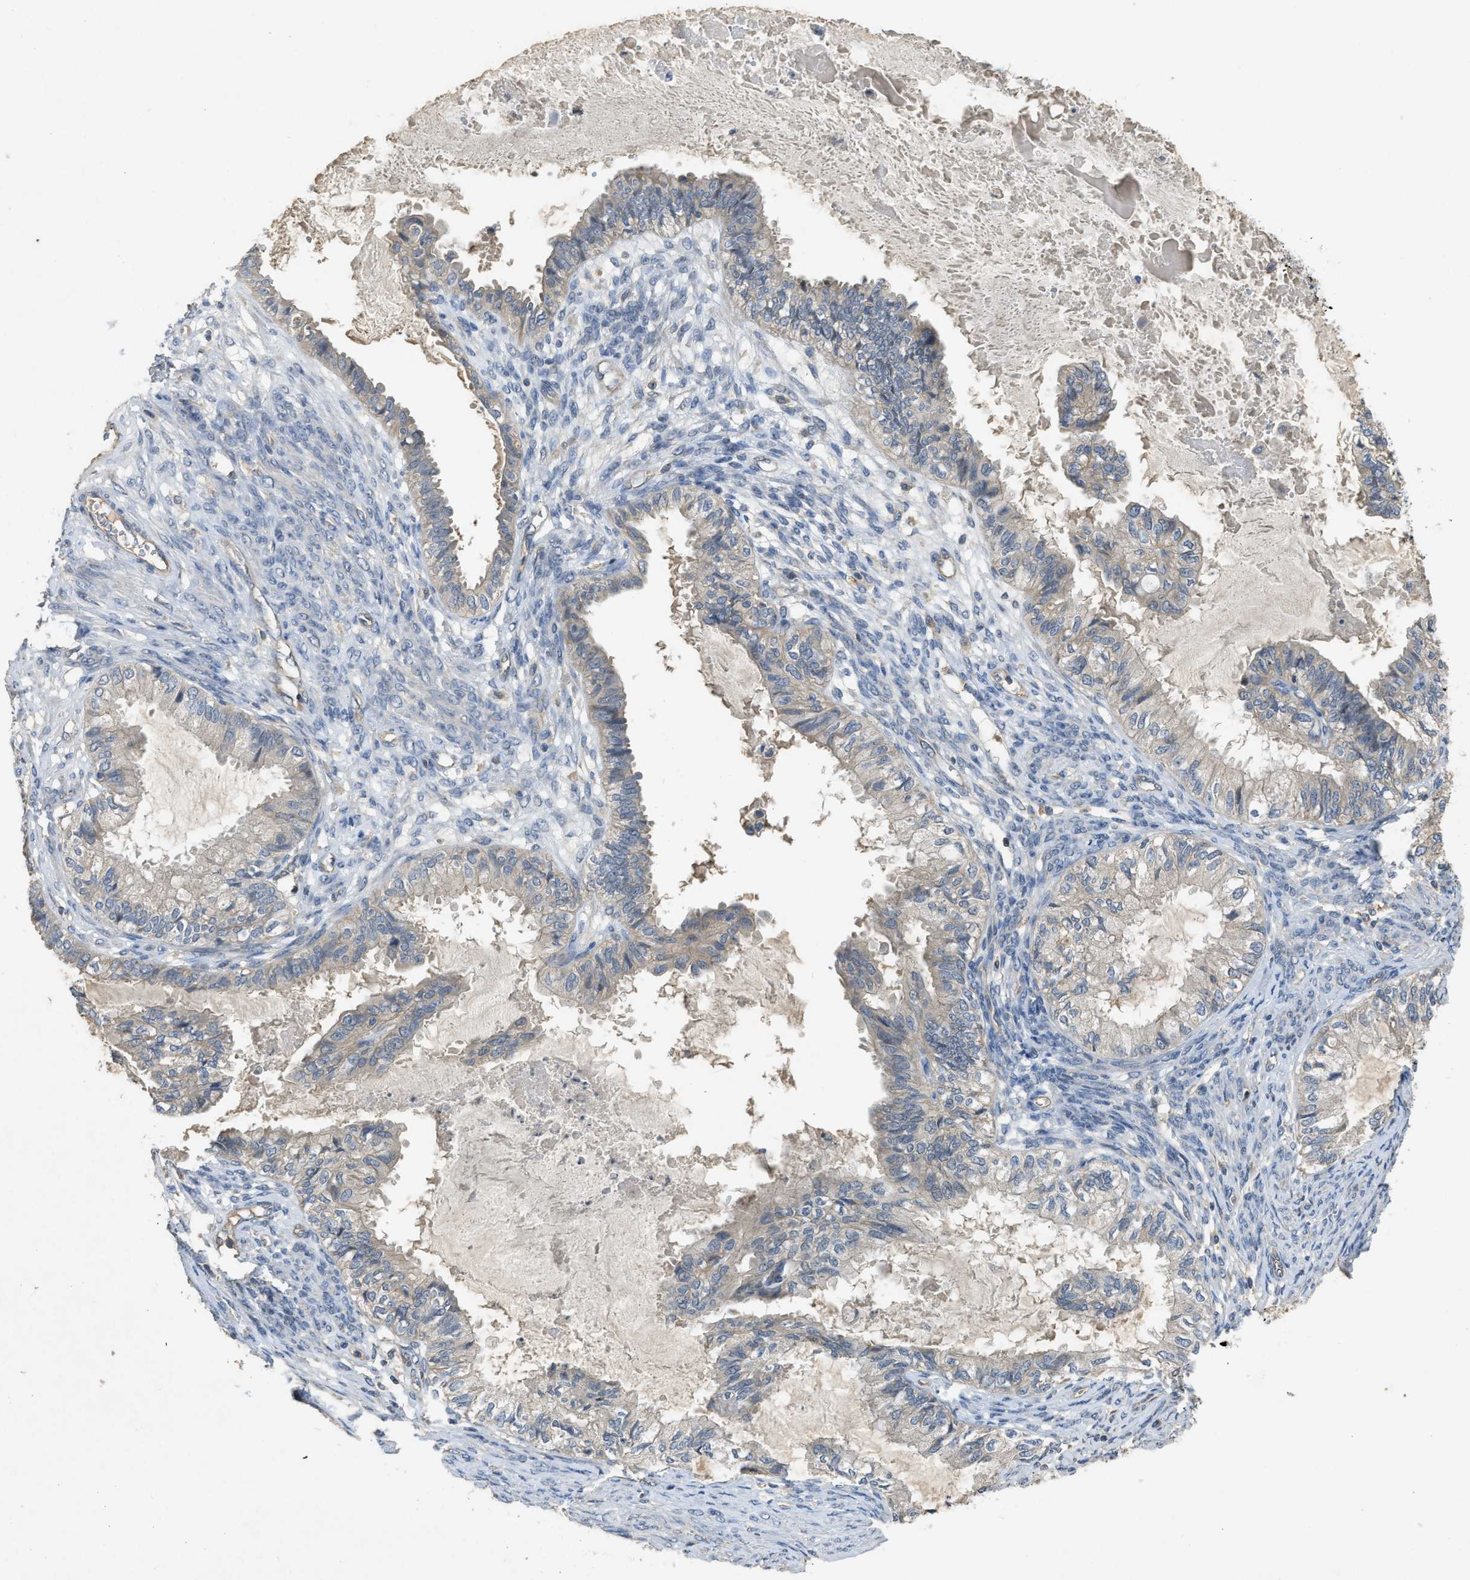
{"staining": {"intensity": "negative", "quantity": "none", "location": "none"}, "tissue": "cervical cancer", "cell_type": "Tumor cells", "image_type": "cancer", "snomed": [{"axis": "morphology", "description": "Normal tissue, NOS"}, {"axis": "morphology", "description": "Adenocarcinoma, NOS"}, {"axis": "topography", "description": "Cervix"}, {"axis": "topography", "description": "Endometrium"}], "caption": "The micrograph reveals no significant expression in tumor cells of cervical cancer (adenocarcinoma).", "gene": "PPP3CA", "patient": {"sex": "female", "age": 86}}